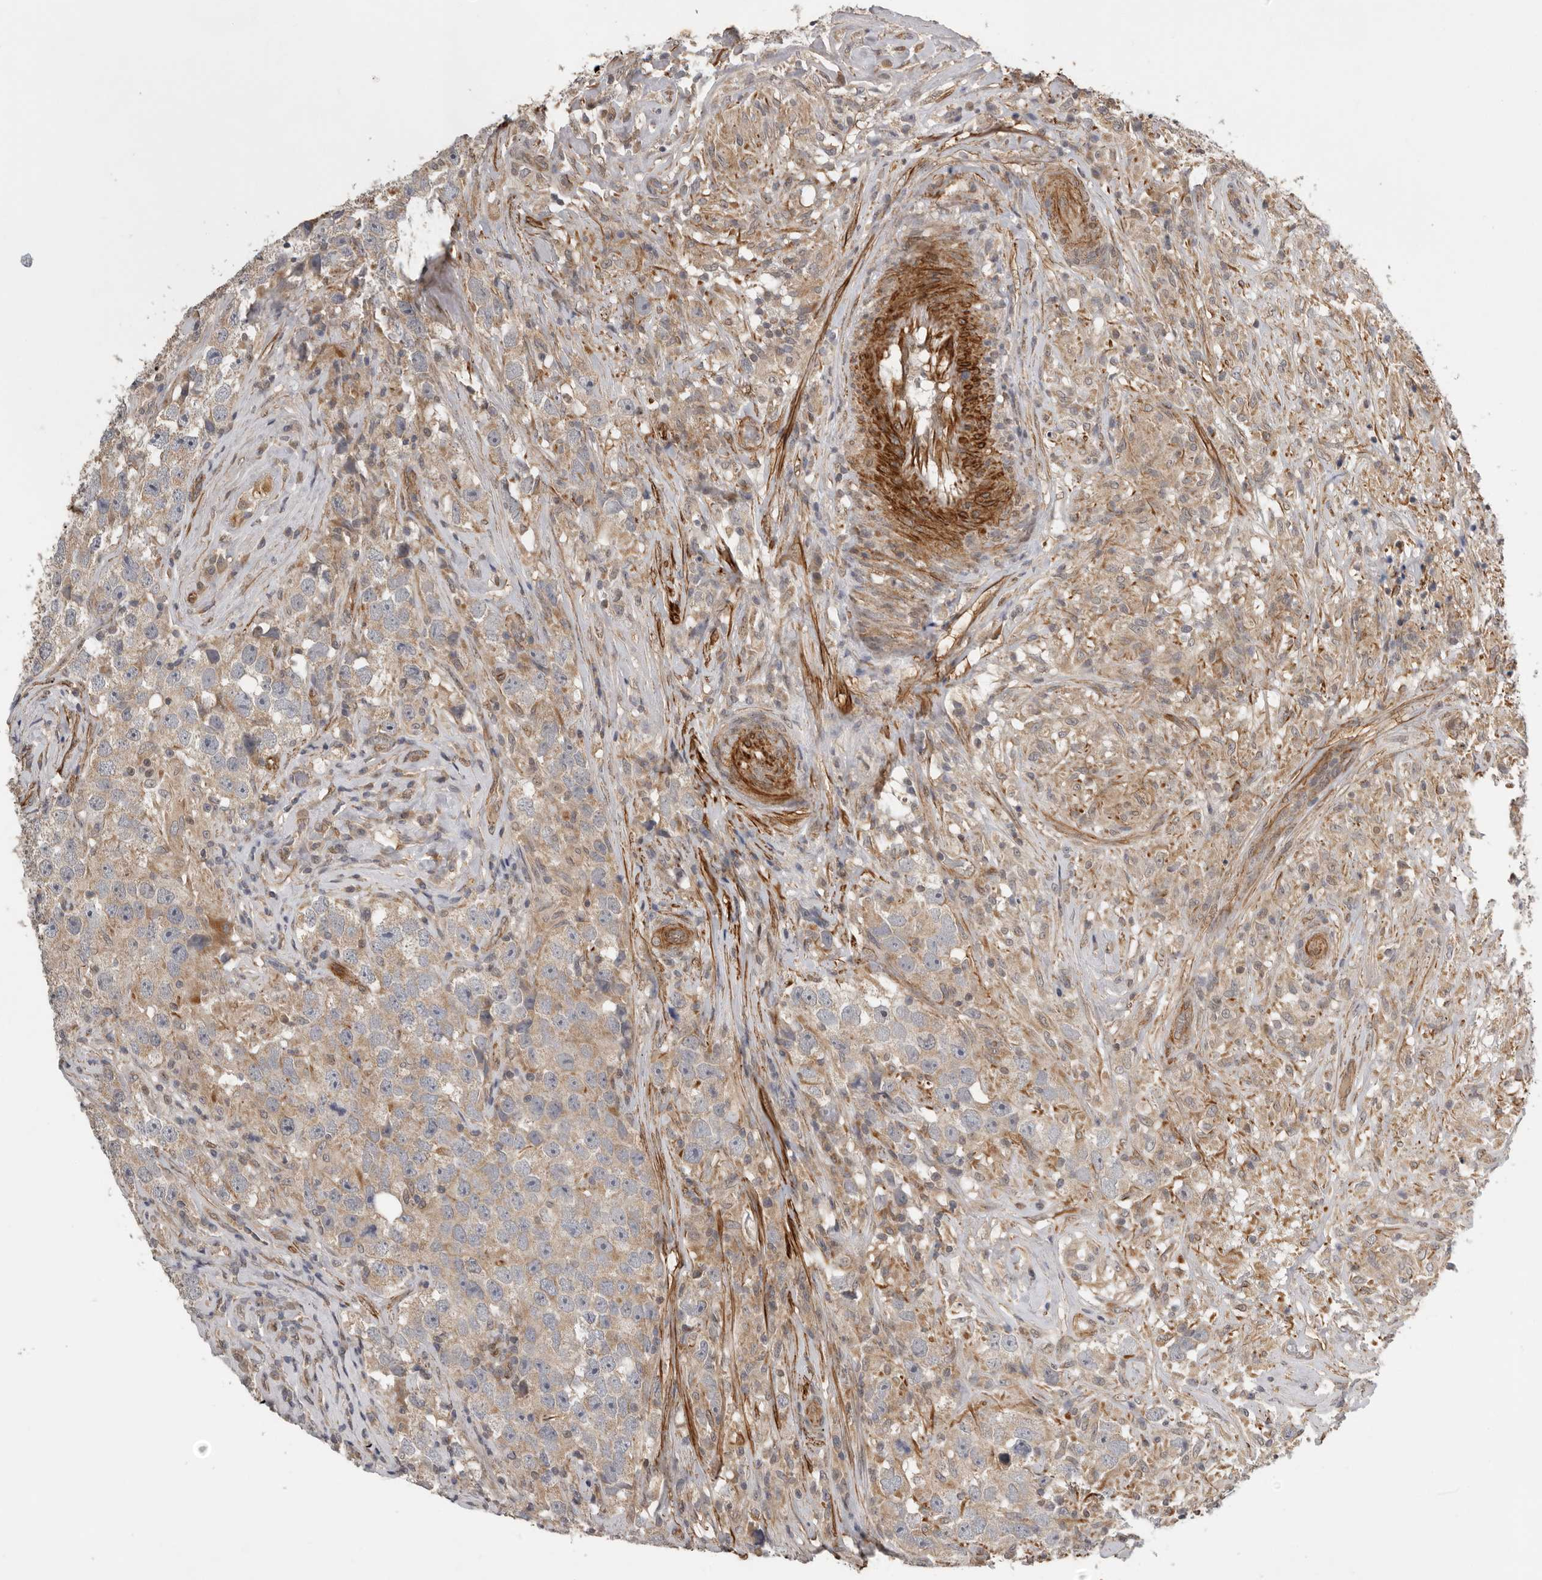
{"staining": {"intensity": "weak", "quantity": ">75%", "location": "cytoplasmic/membranous"}, "tissue": "testis cancer", "cell_type": "Tumor cells", "image_type": "cancer", "snomed": [{"axis": "morphology", "description": "Seminoma, NOS"}, {"axis": "topography", "description": "Testis"}], "caption": "Tumor cells reveal low levels of weak cytoplasmic/membranous positivity in approximately >75% of cells in human testis cancer (seminoma).", "gene": "RNF157", "patient": {"sex": "male", "age": 49}}